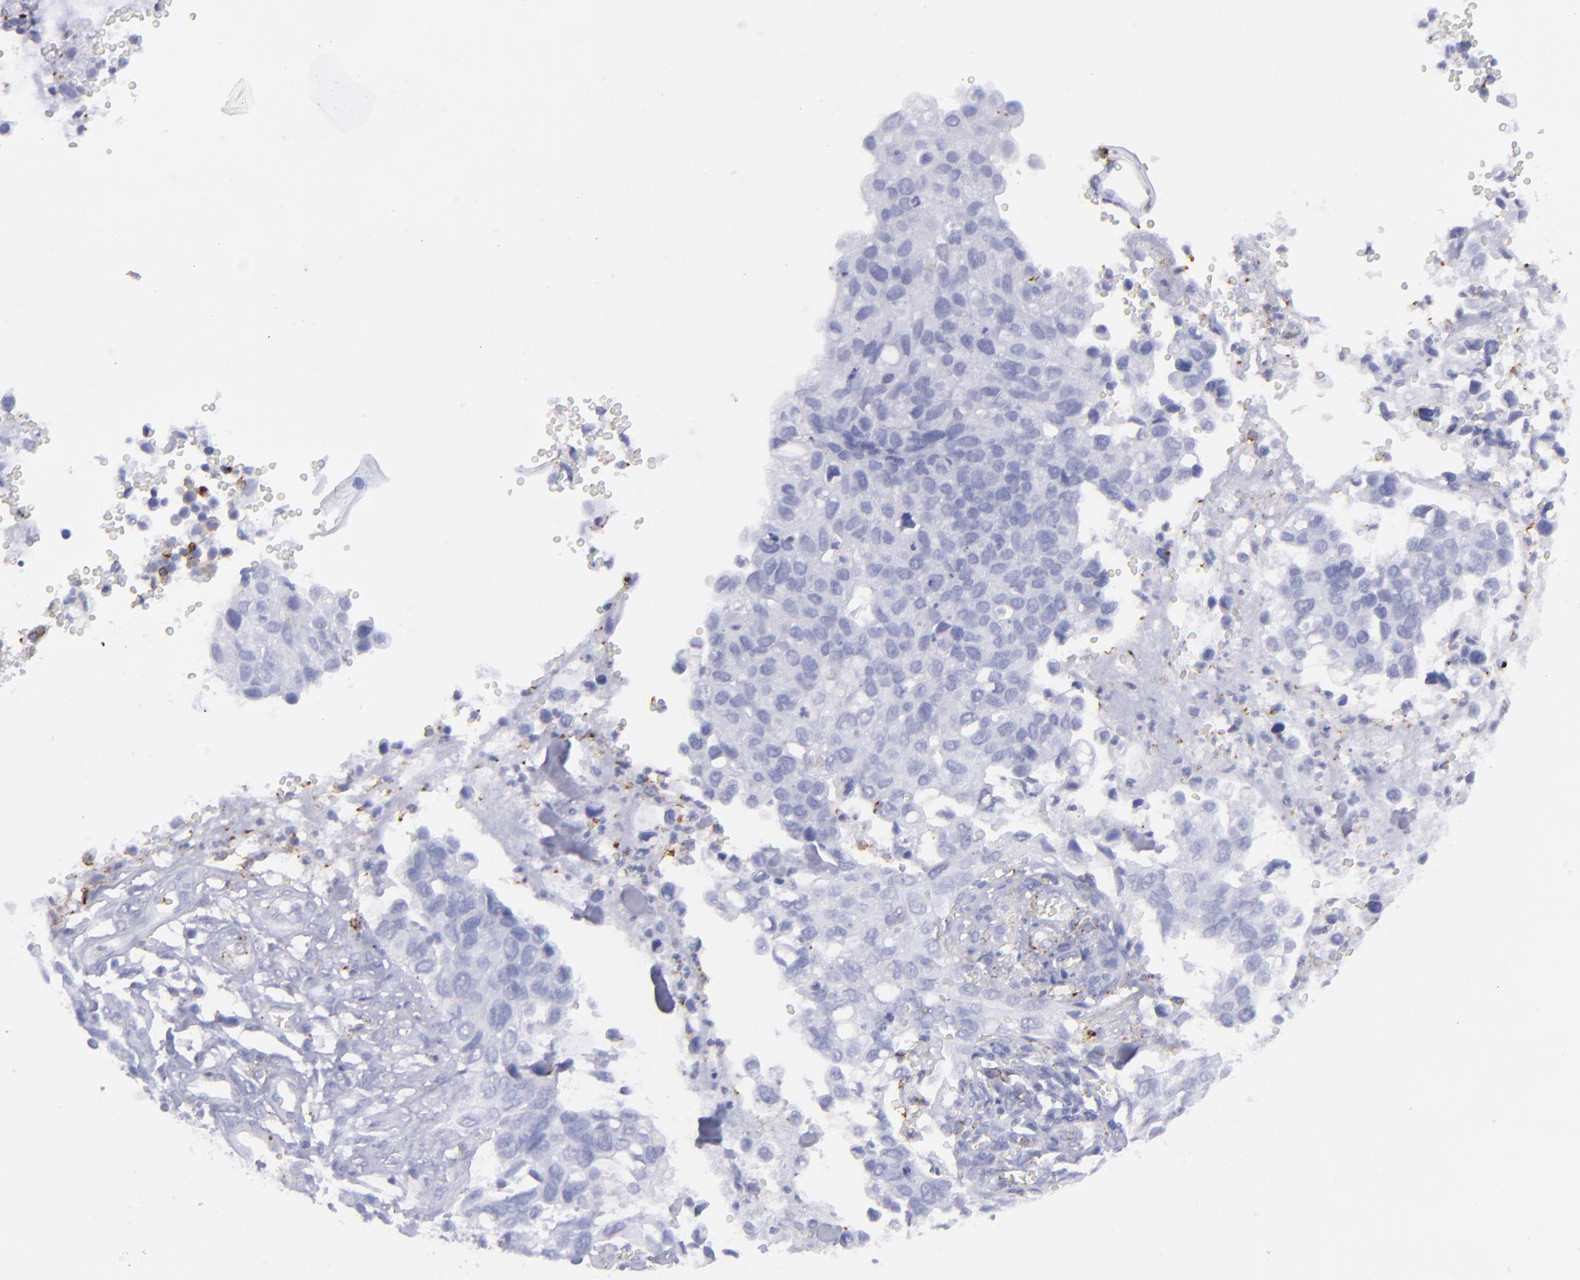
{"staining": {"intensity": "negative", "quantity": "none", "location": "none"}, "tissue": "cervical cancer", "cell_type": "Tumor cells", "image_type": "cancer", "snomed": [{"axis": "morphology", "description": "Normal tissue, NOS"}, {"axis": "morphology", "description": "Squamous cell carcinoma, NOS"}, {"axis": "topography", "description": "Cervix"}], "caption": "There is no significant expression in tumor cells of cervical cancer.", "gene": "SELPLG", "patient": {"sex": "female", "age": 45}}